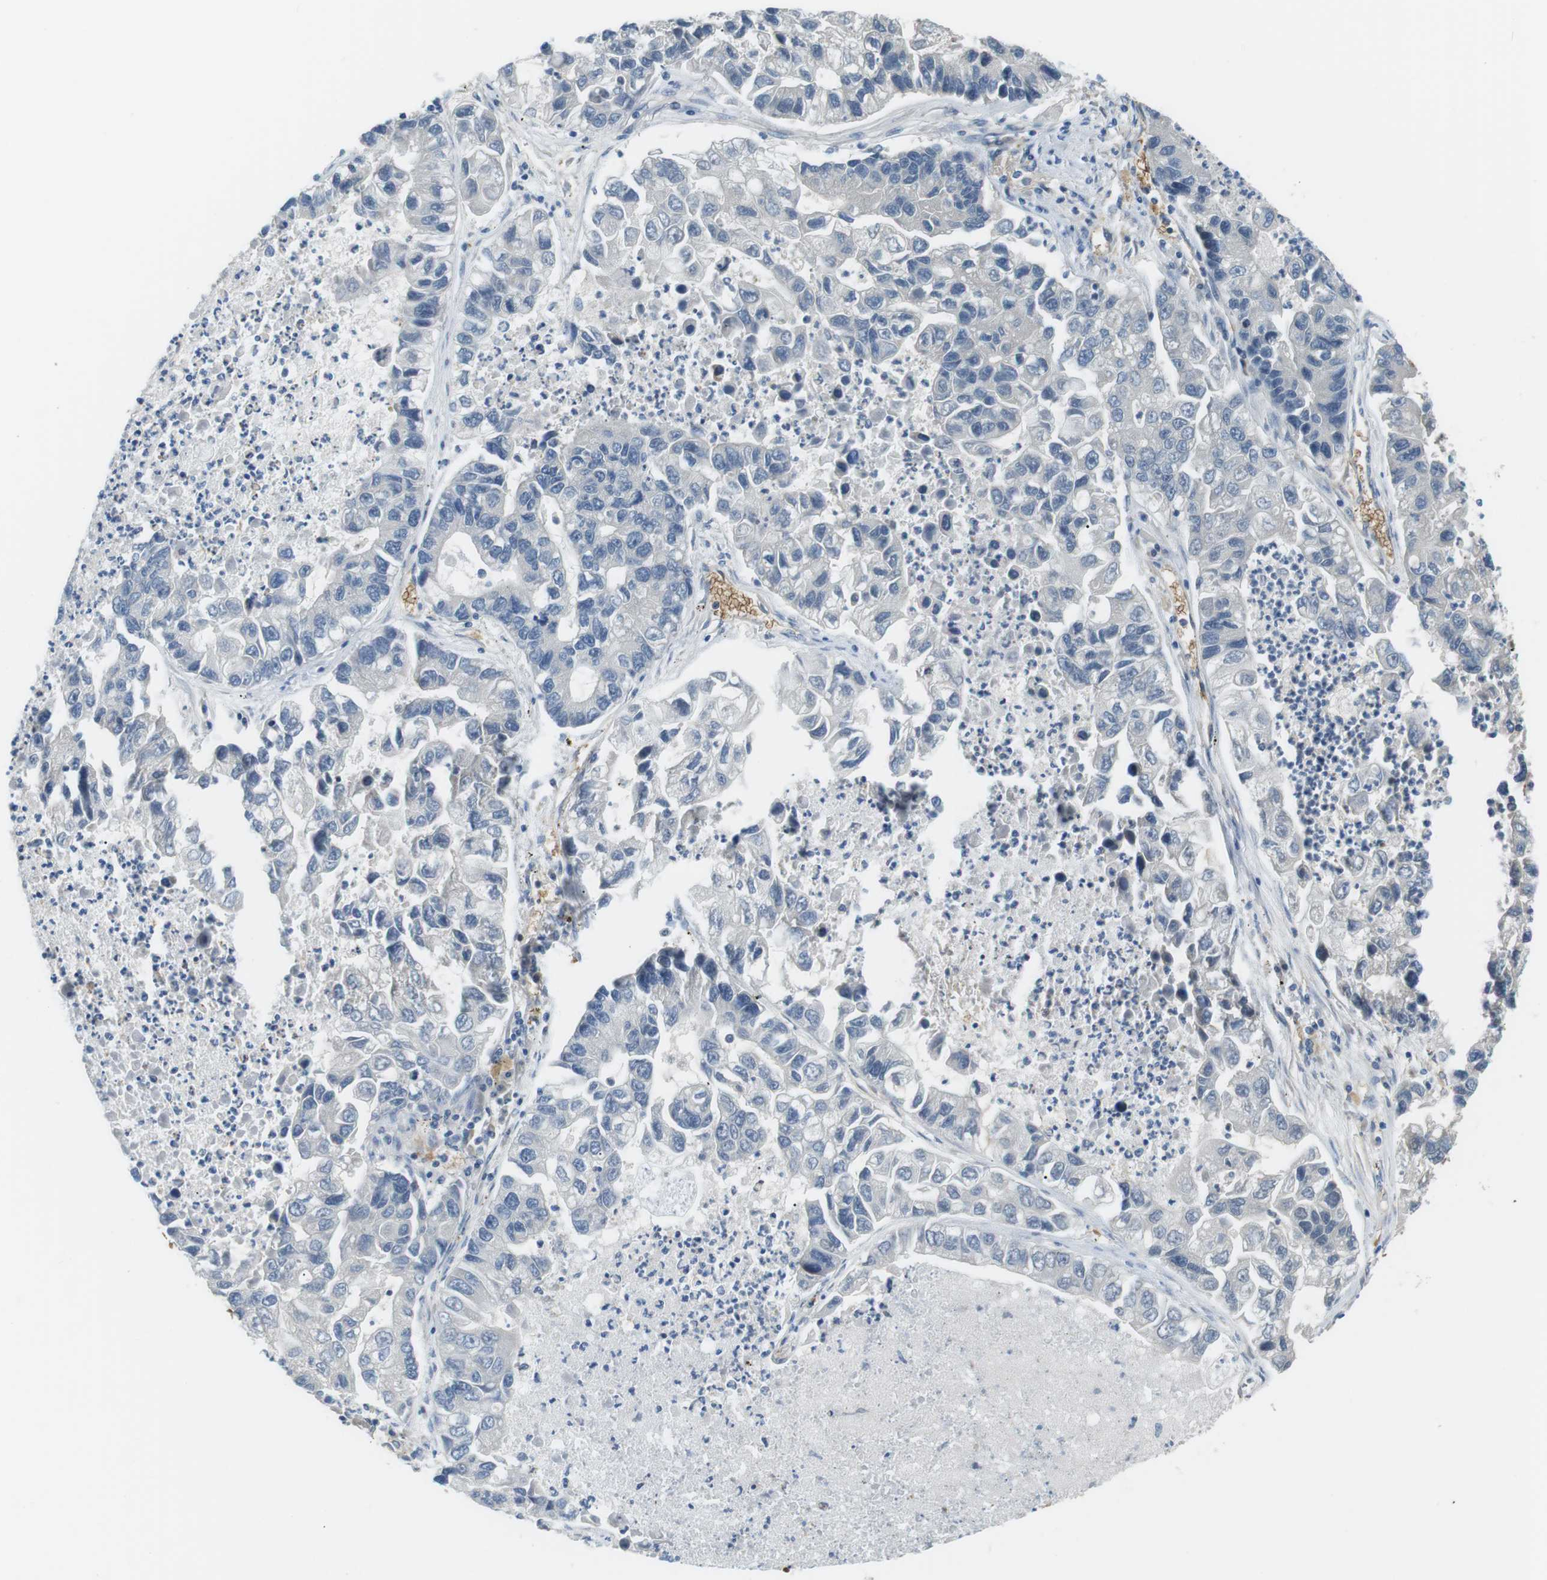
{"staining": {"intensity": "negative", "quantity": "none", "location": "none"}, "tissue": "lung cancer", "cell_type": "Tumor cells", "image_type": "cancer", "snomed": [{"axis": "morphology", "description": "Adenocarcinoma, NOS"}, {"axis": "topography", "description": "Lung"}], "caption": "A histopathology image of human lung cancer is negative for staining in tumor cells.", "gene": "ADCY10", "patient": {"sex": "female", "age": 51}}